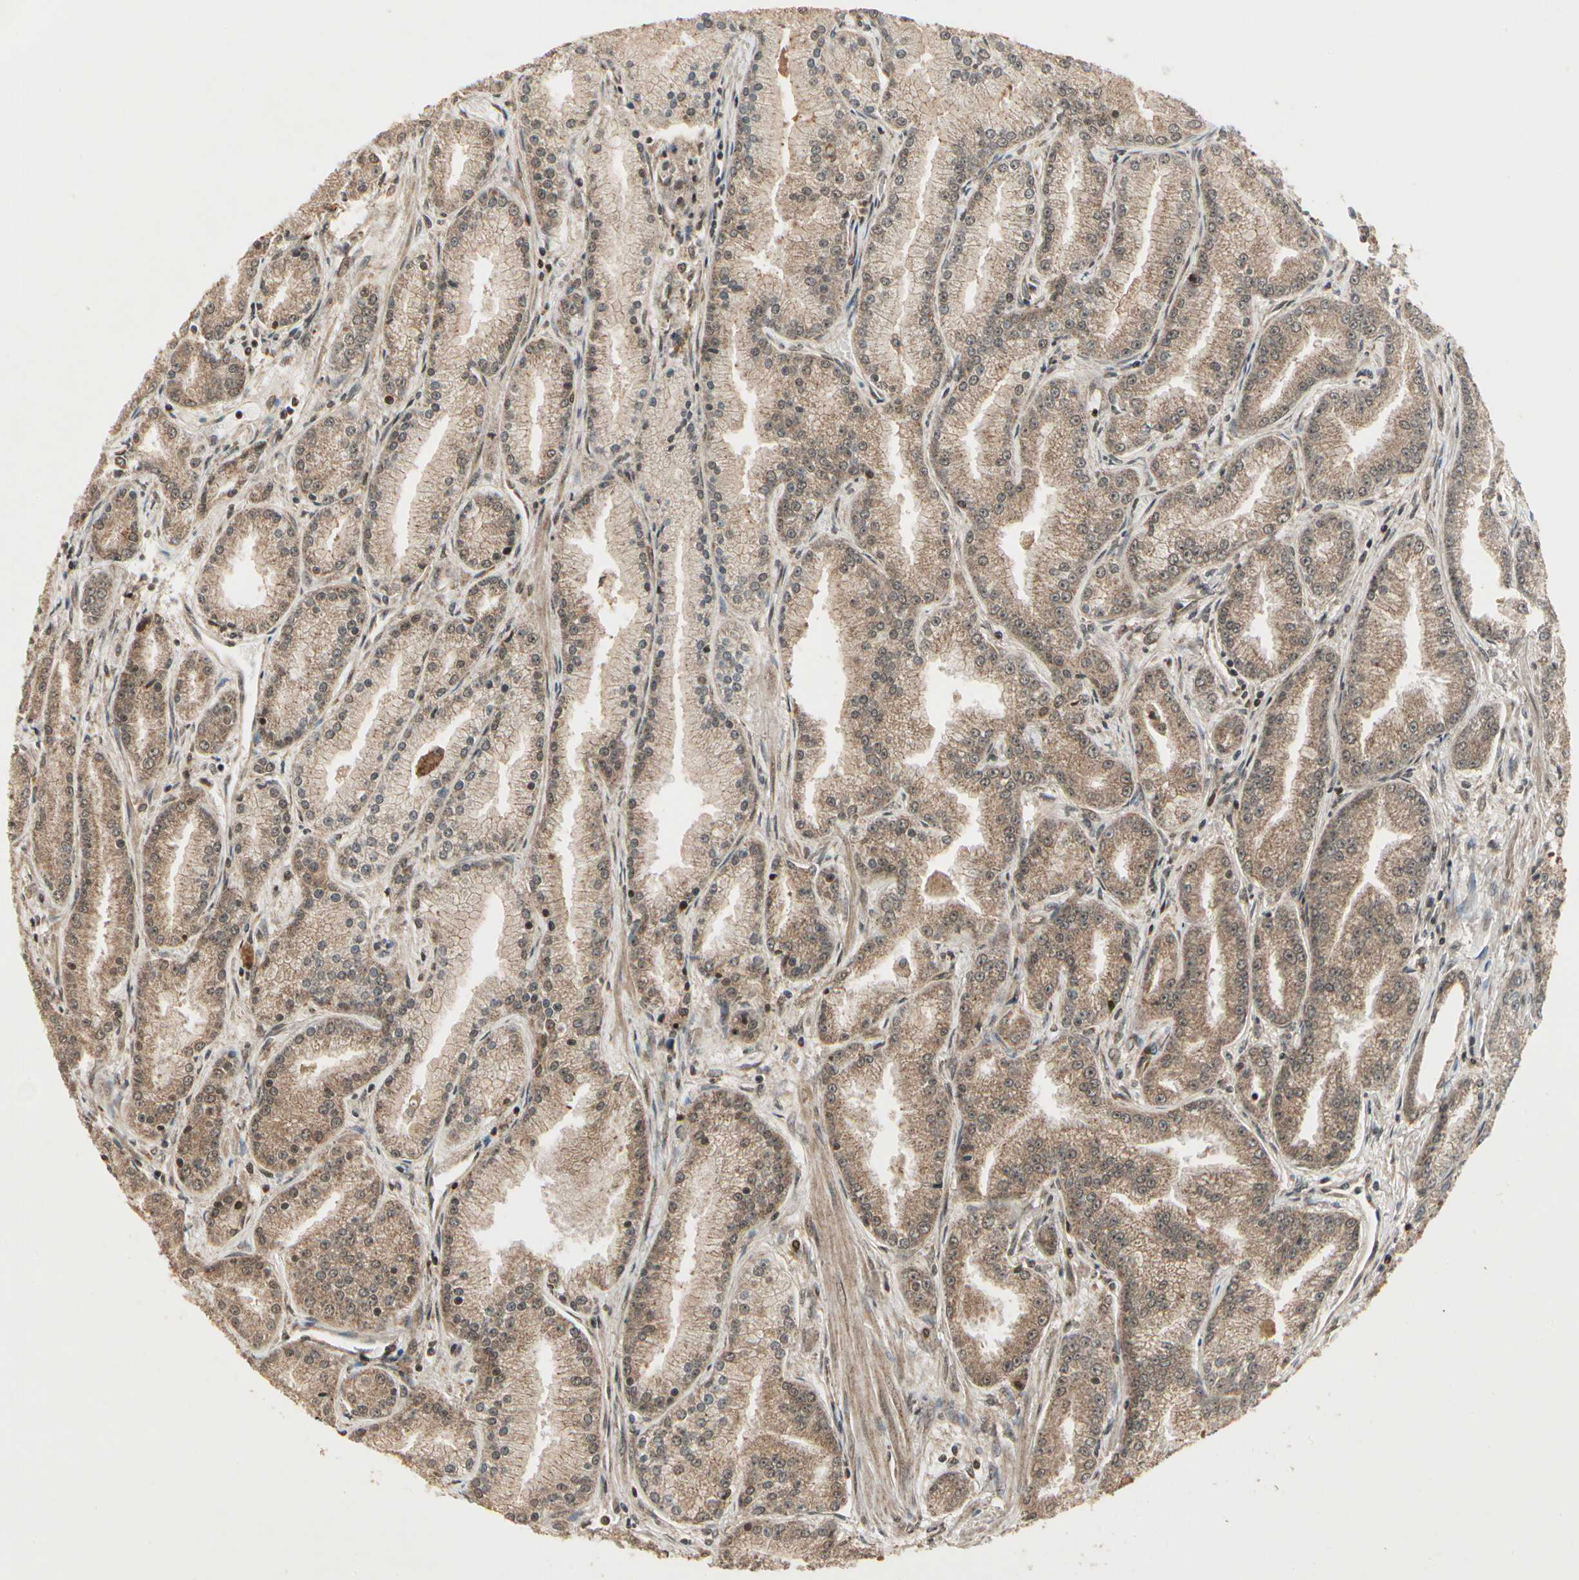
{"staining": {"intensity": "moderate", "quantity": ">75%", "location": "cytoplasmic/membranous"}, "tissue": "prostate cancer", "cell_type": "Tumor cells", "image_type": "cancer", "snomed": [{"axis": "morphology", "description": "Adenocarcinoma, High grade"}, {"axis": "topography", "description": "Prostate"}], "caption": "A high-resolution histopathology image shows IHC staining of adenocarcinoma (high-grade) (prostate), which exhibits moderate cytoplasmic/membranous positivity in approximately >75% of tumor cells. The protein is stained brown, and the nuclei are stained in blue (DAB IHC with brightfield microscopy, high magnification).", "gene": "GLUL", "patient": {"sex": "male", "age": 61}}